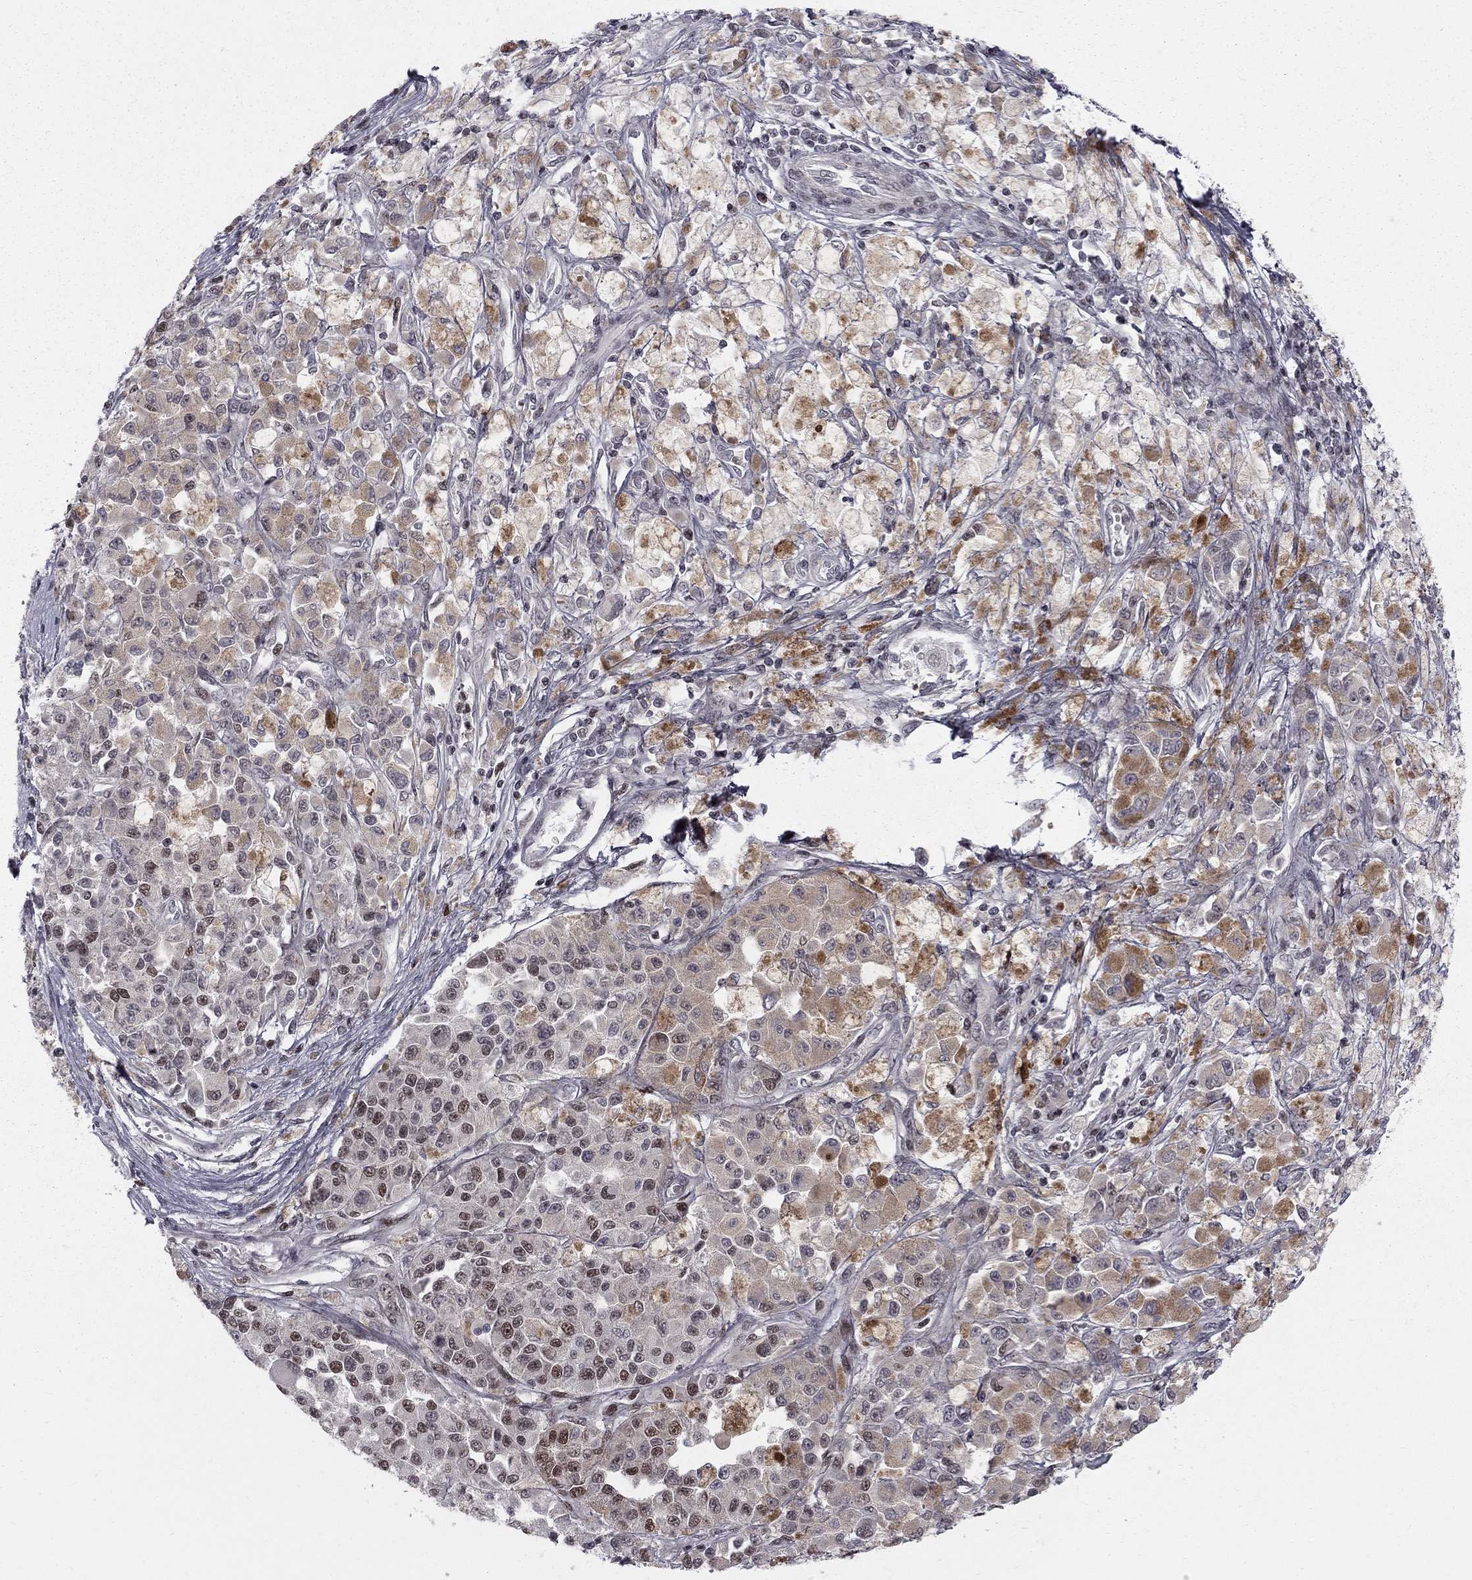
{"staining": {"intensity": "strong", "quantity": "<25%", "location": "nuclear"}, "tissue": "melanoma", "cell_type": "Tumor cells", "image_type": "cancer", "snomed": [{"axis": "morphology", "description": "Malignant melanoma, NOS"}, {"axis": "topography", "description": "Skin"}], "caption": "Immunohistochemical staining of human melanoma shows medium levels of strong nuclear expression in about <25% of tumor cells.", "gene": "RNASEH2C", "patient": {"sex": "female", "age": 58}}